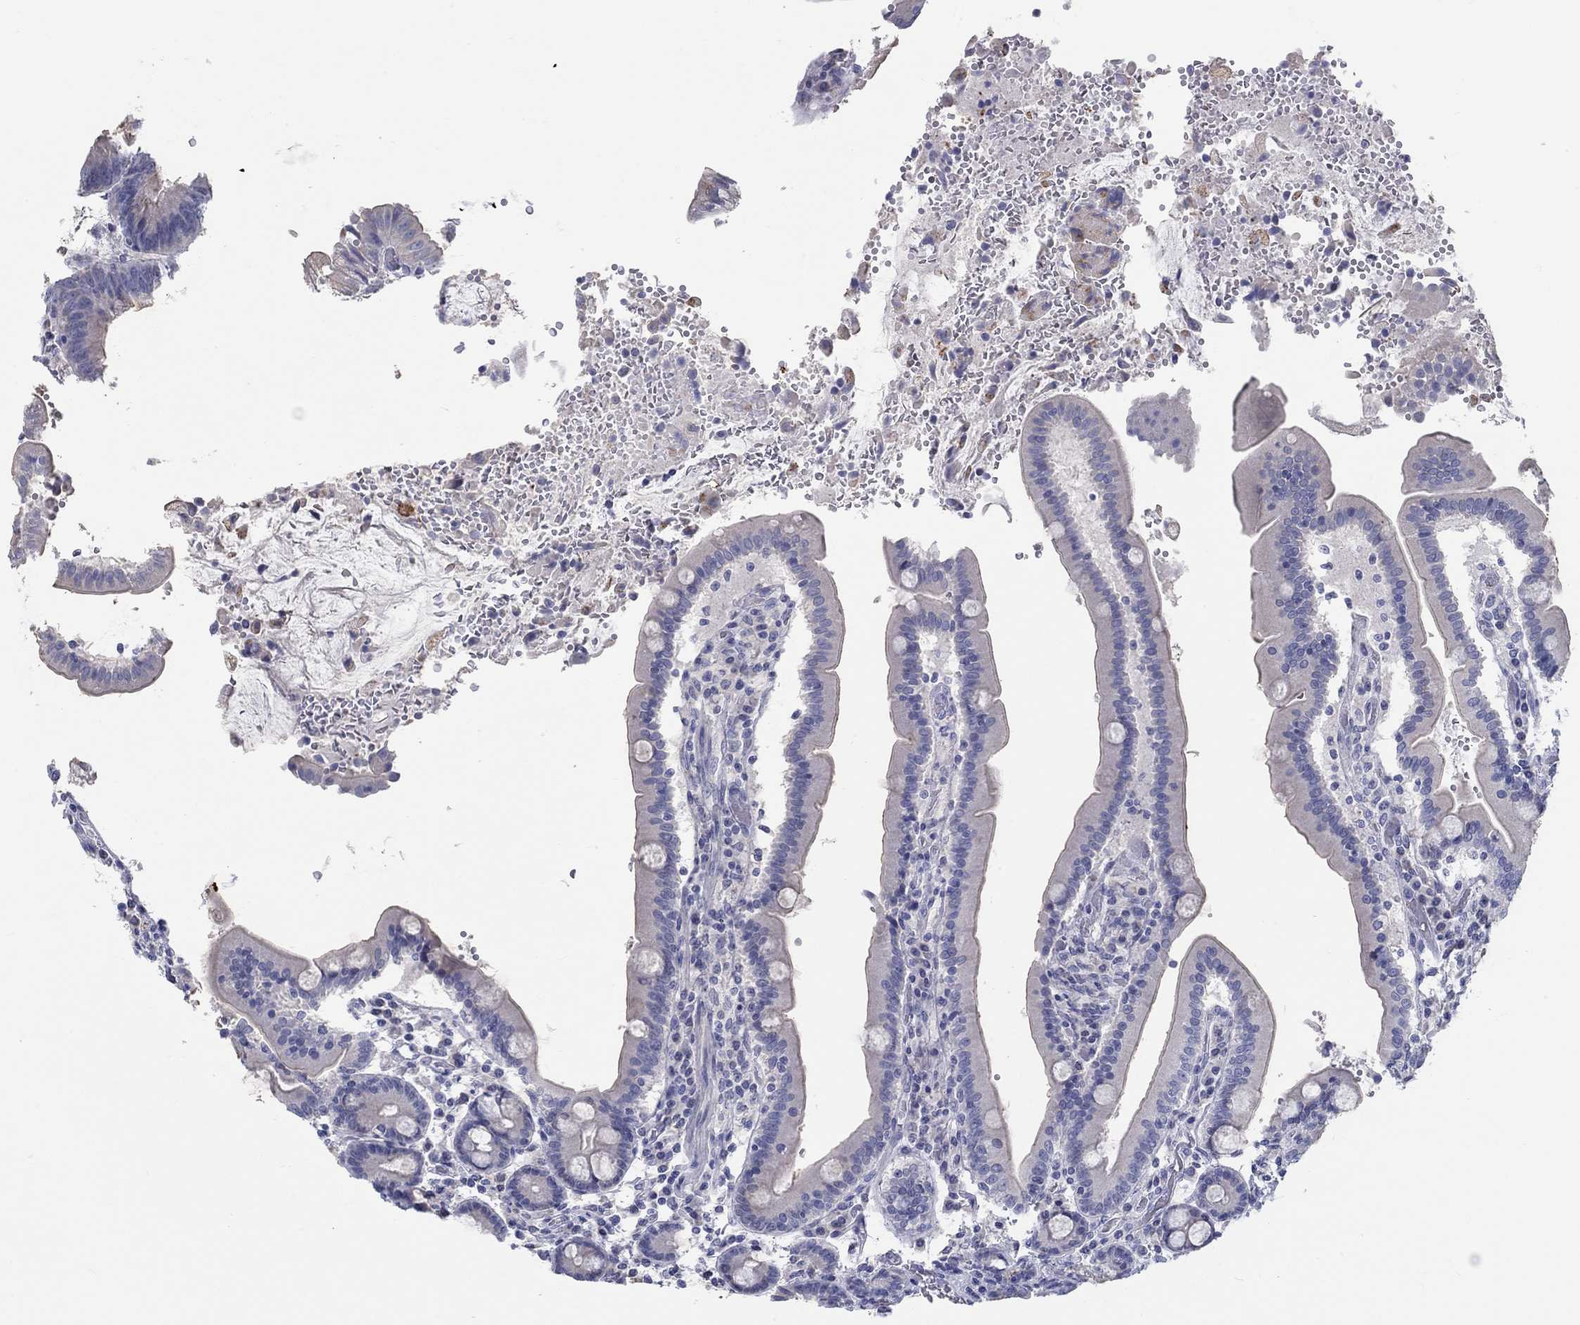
{"staining": {"intensity": "negative", "quantity": "none", "location": "none"}, "tissue": "duodenum", "cell_type": "Glandular cells", "image_type": "normal", "snomed": [{"axis": "morphology", "description": "Normal tissue, NOS"}, {"axis": "topography", "description": "Duodenum"}], "caption": "Immunohistochemistry (IHC) histopathology image of unremarkable human duodenum stained for a protein (brown), which exhibits no staining in glandular cells.", "gene": "LRRC4C", "patient": {"sex": "female", "age": 62}}